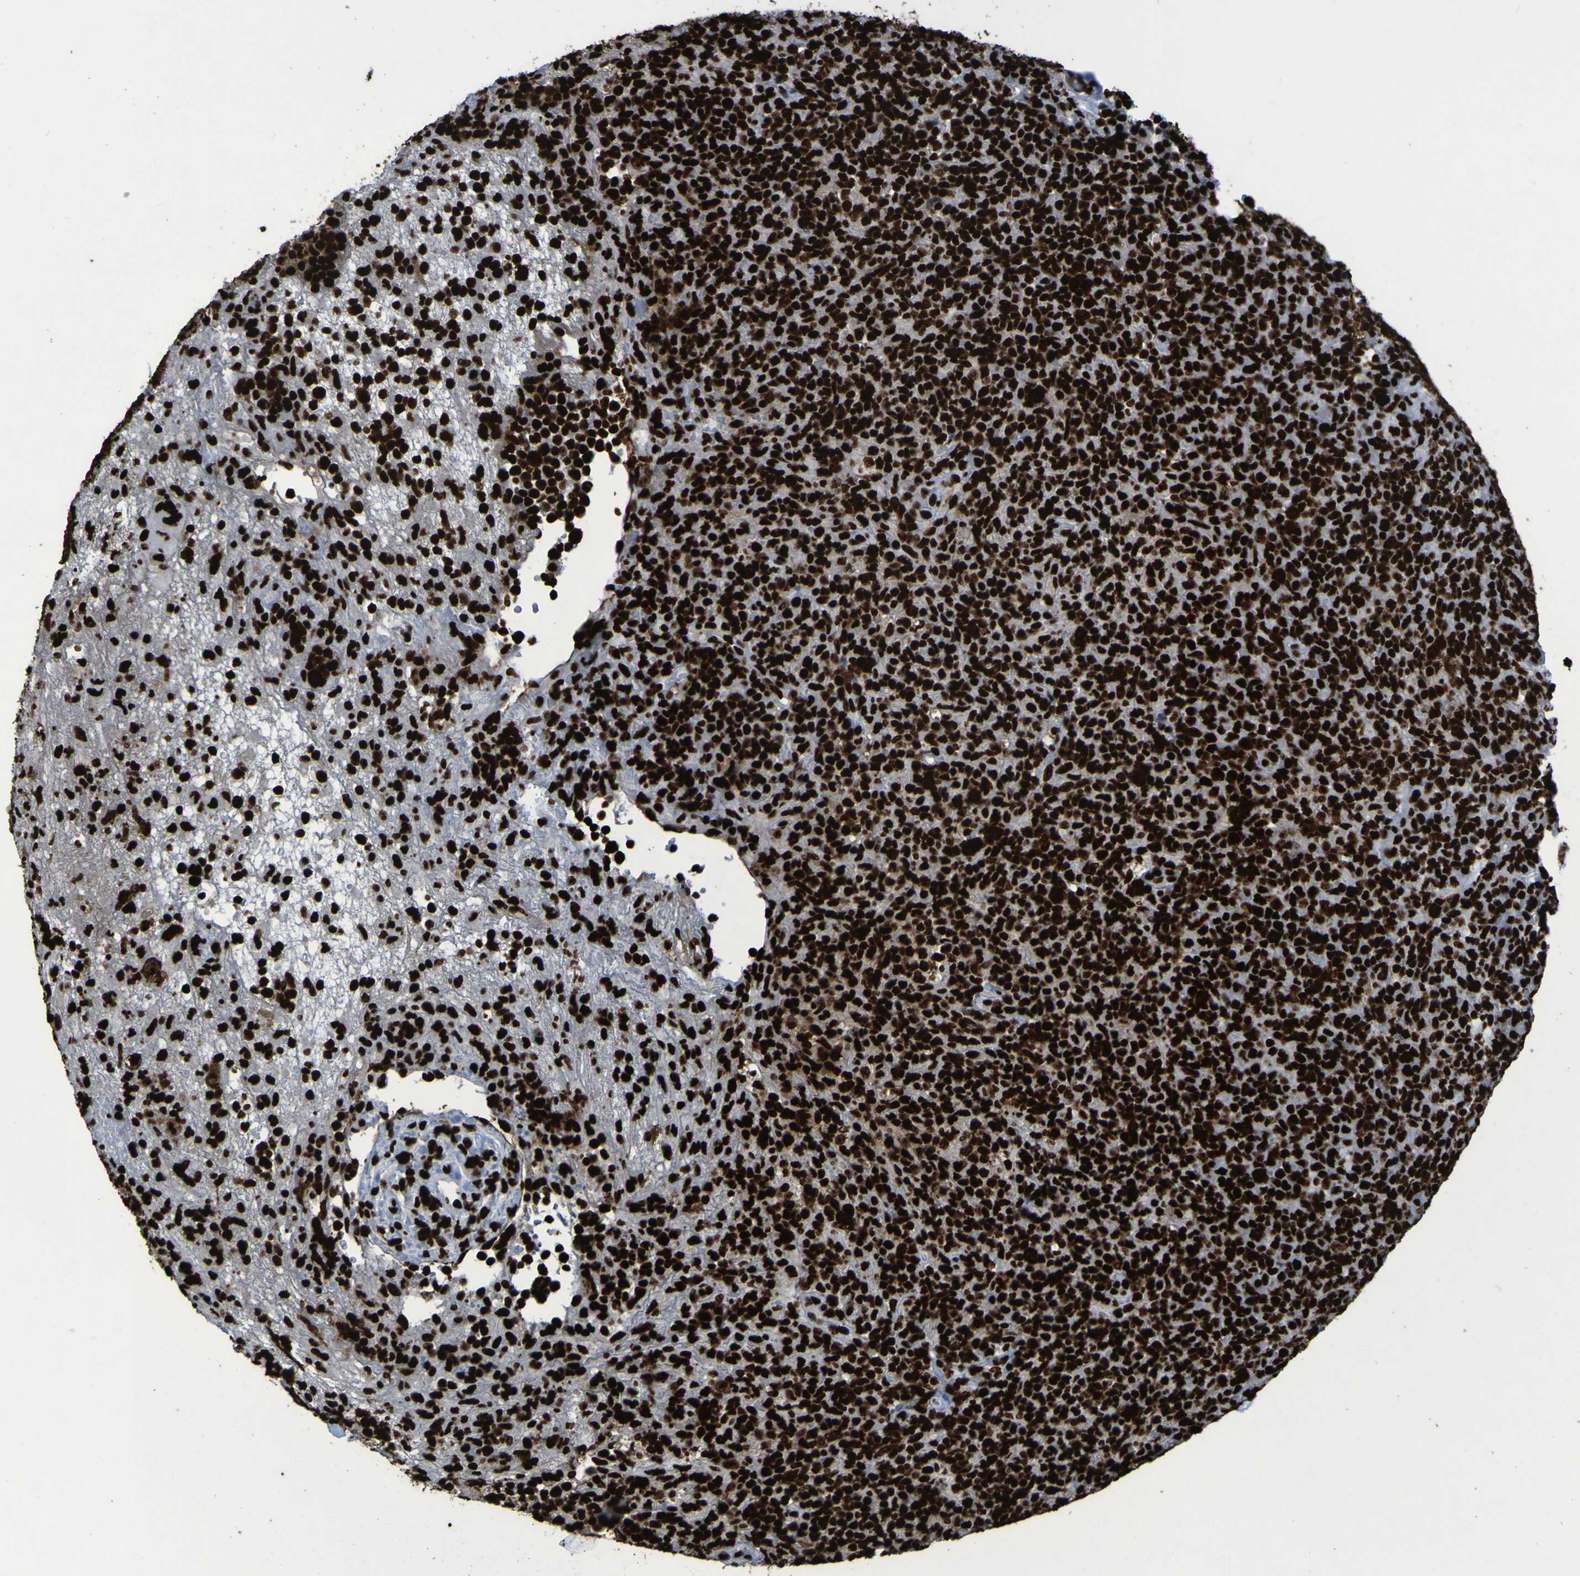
{"staining": {"intensity": "strong", "quantity": ">75%", "location": "nuclear"}, "tissue": "lymphoma", "cell_type": "Tumor cells", "image_type": "cancer", "snomed": [{"axis": "morphology", "description": "Malignant lymphoma, non-Hodgkin's type, High grade"}, {"axis": "topography", "description": "Lymph node"}], "caption": "A micrograph of human malignant lymphoma, non-Hodgkin's type (high-grade) stained for a protein shows strong nuclear brown staining in tumor cells.", "gene": "NPM1", "patient": {"sex": "female", "age": 76}}